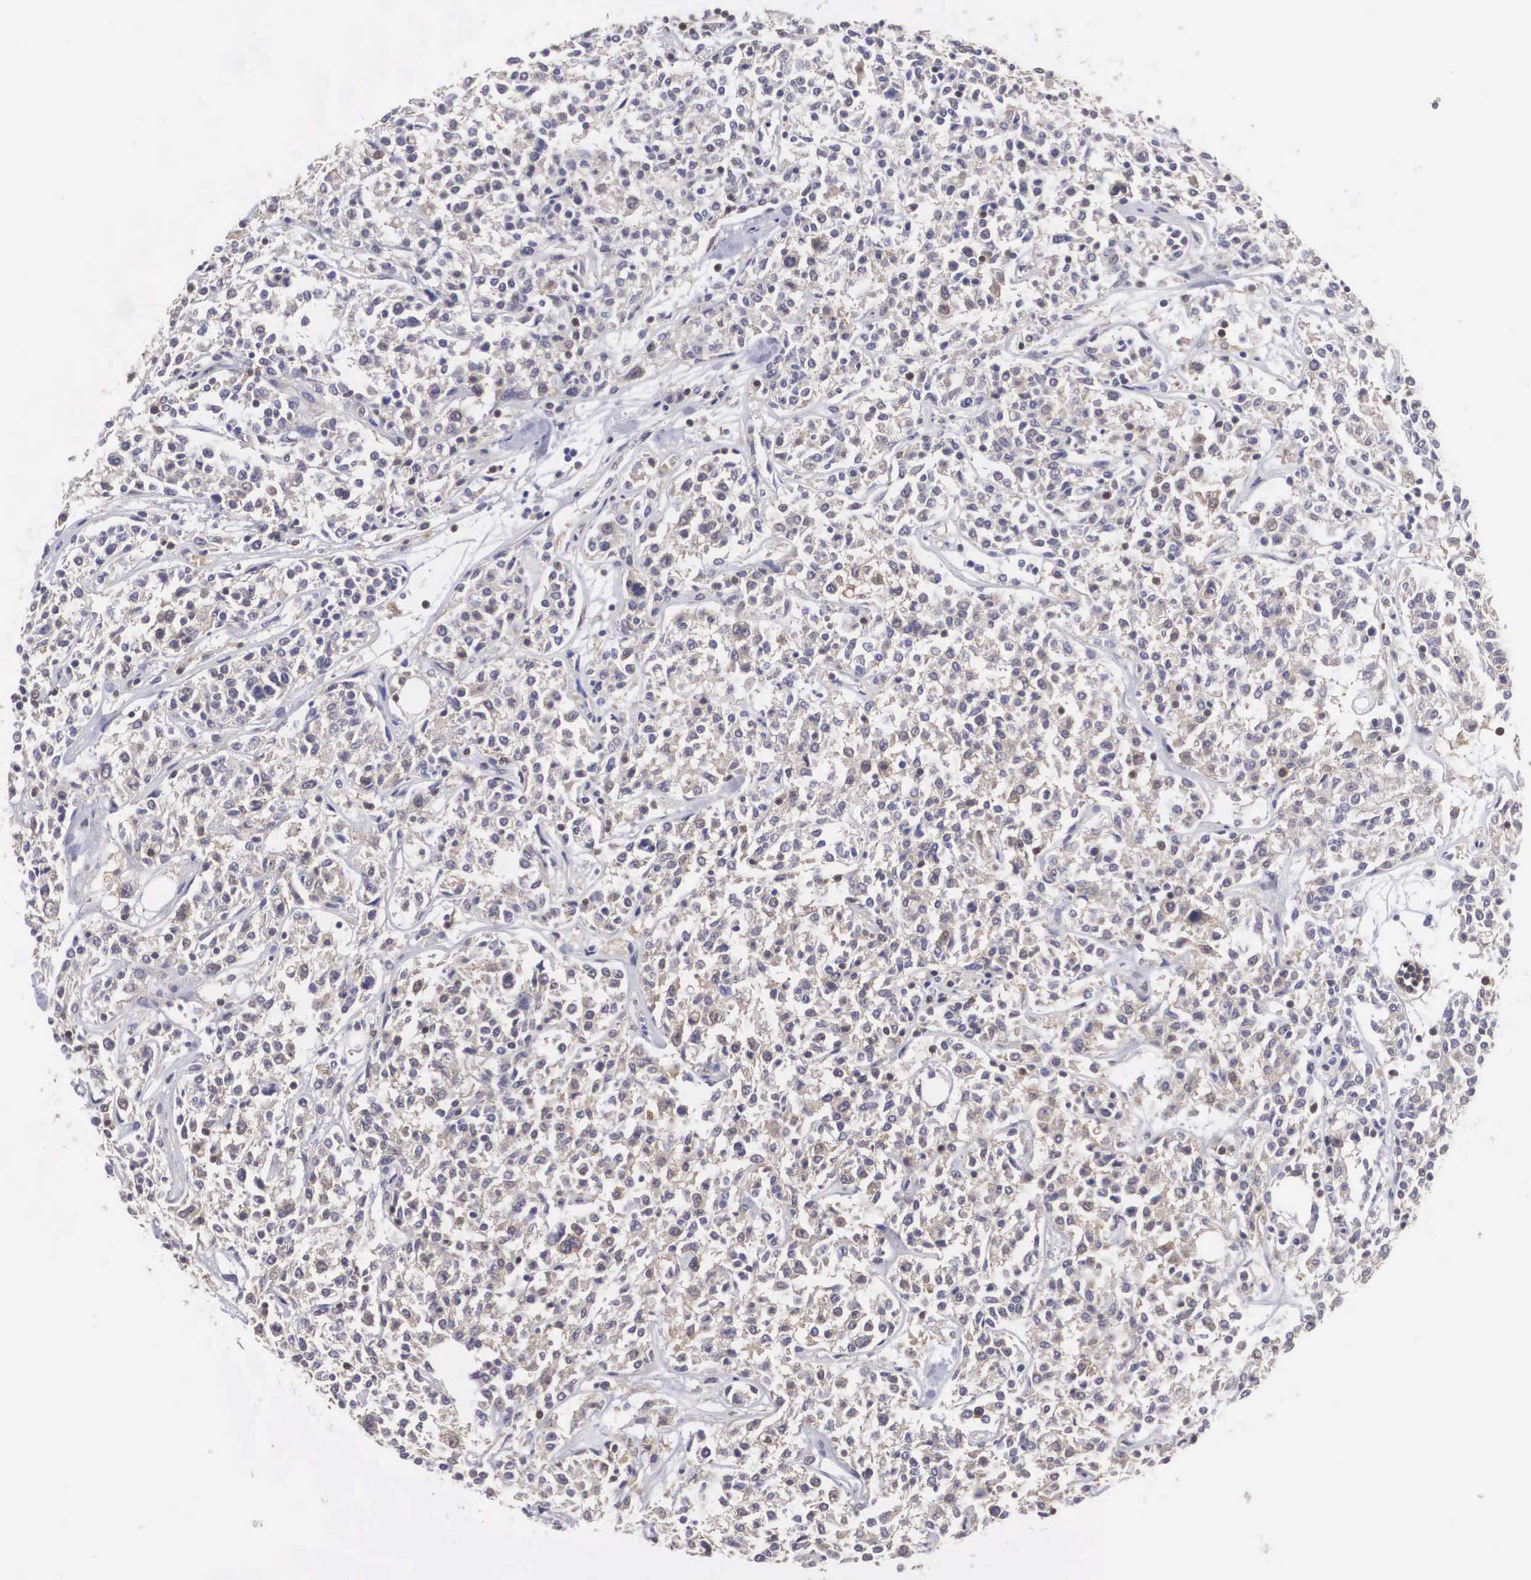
{"staining": {"intensity": "weak", "quantity": "25%-75%", "location": "cytoplasmic/membranous"}, "tissue": "lymphoma", "cell_type": "Tumor cells", "image_type": "cancer", "snomed": [{"axis": "morphology", "description": "Malignant lymphoma, non-Hodgkin's type, Low grade"}, {"axis": "topography", "description": "Small intestine"}], "caption": "About 25%-75% of tumor cells in human lymphoma show weak cytoplasmic/membranous protein expression as visualized by brown immunohistochemical staining.", "gene": "ADSL", "patient": {"sex": "female", "age": 59}}